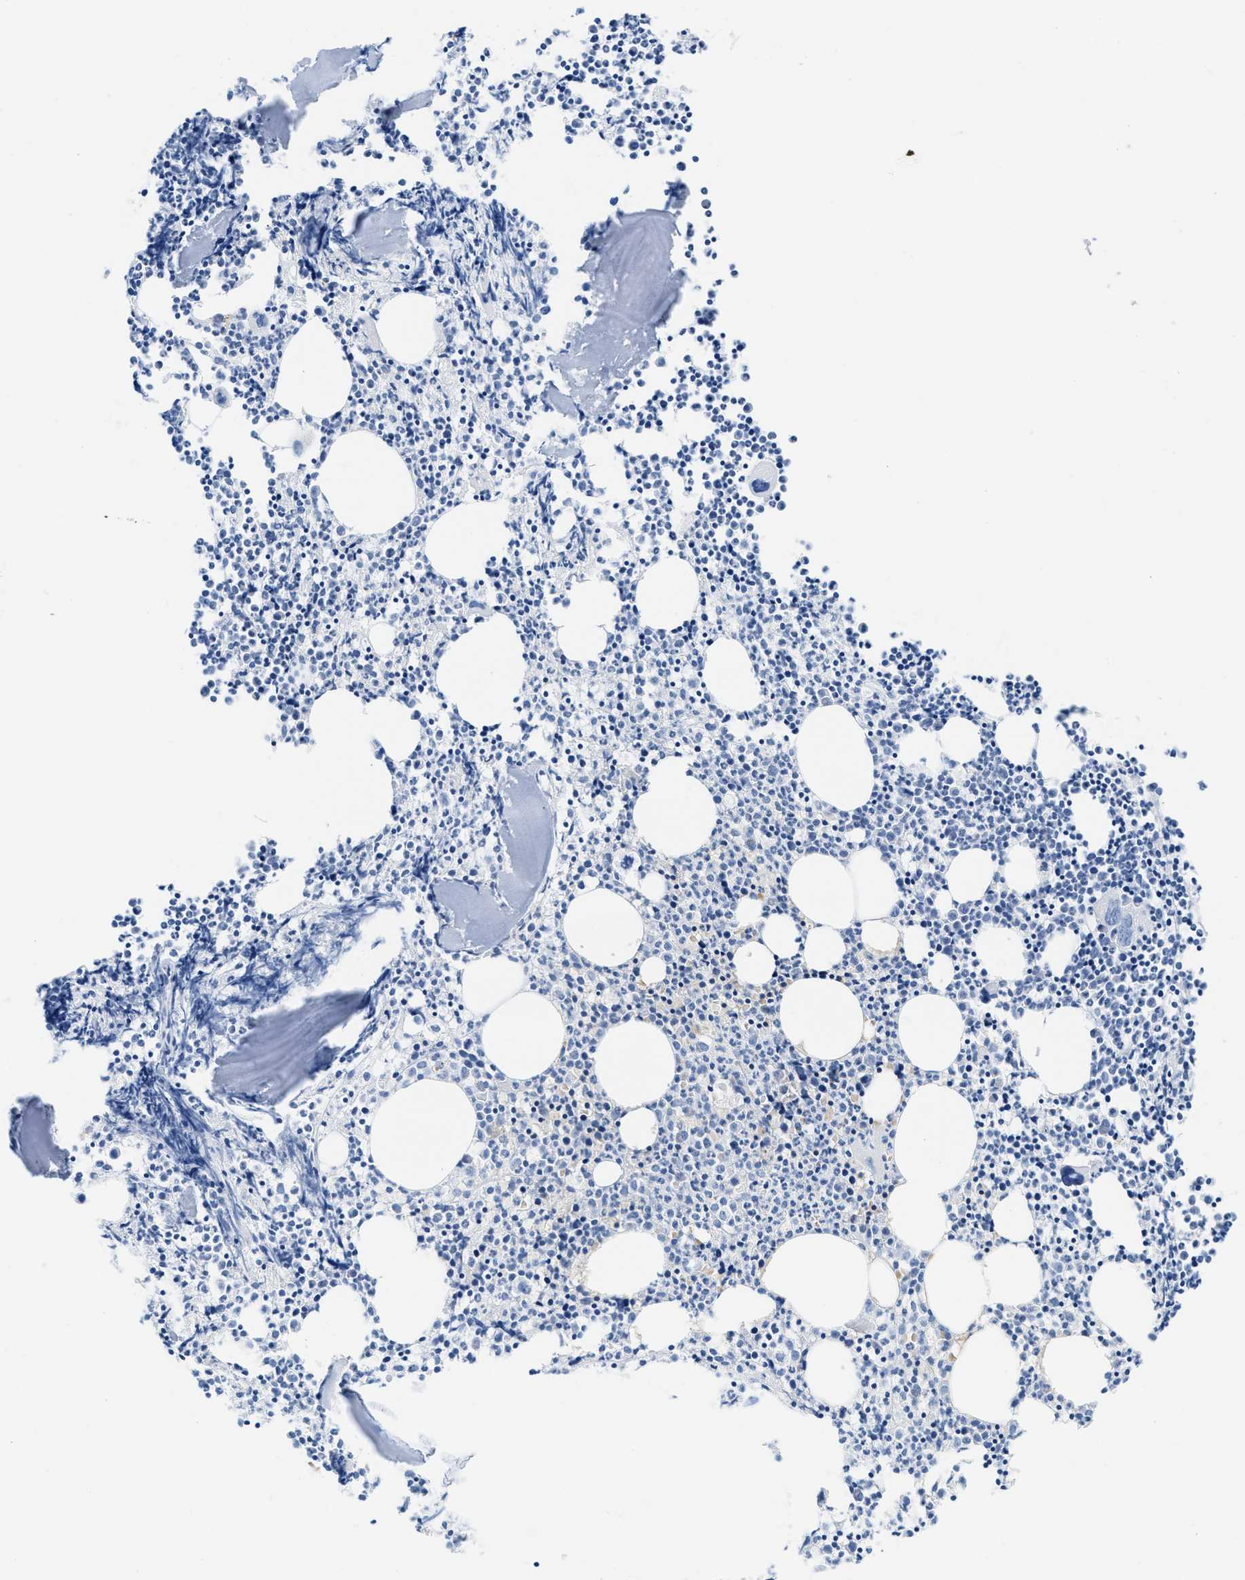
{"staining": {"intensity": "negative", "quantity": "none", "location": "none"}, "tissue": "bone marrow", "cell_type": "Hematopoietic cells", "image_type": "normal", "snomed": [{"axis": "morphology", "description": "Normal tissue, NOS"}, {"axis": "morphology", "description": "Inflammation, NOS"}, {"axis": "topography", "description": "Bone marrow"}], "caption": "IHC of normal bone marrow displays no expression in hematopoietic cells.", "gene": "ASGR1", "patient": {"sex": "female", "age": 53}}